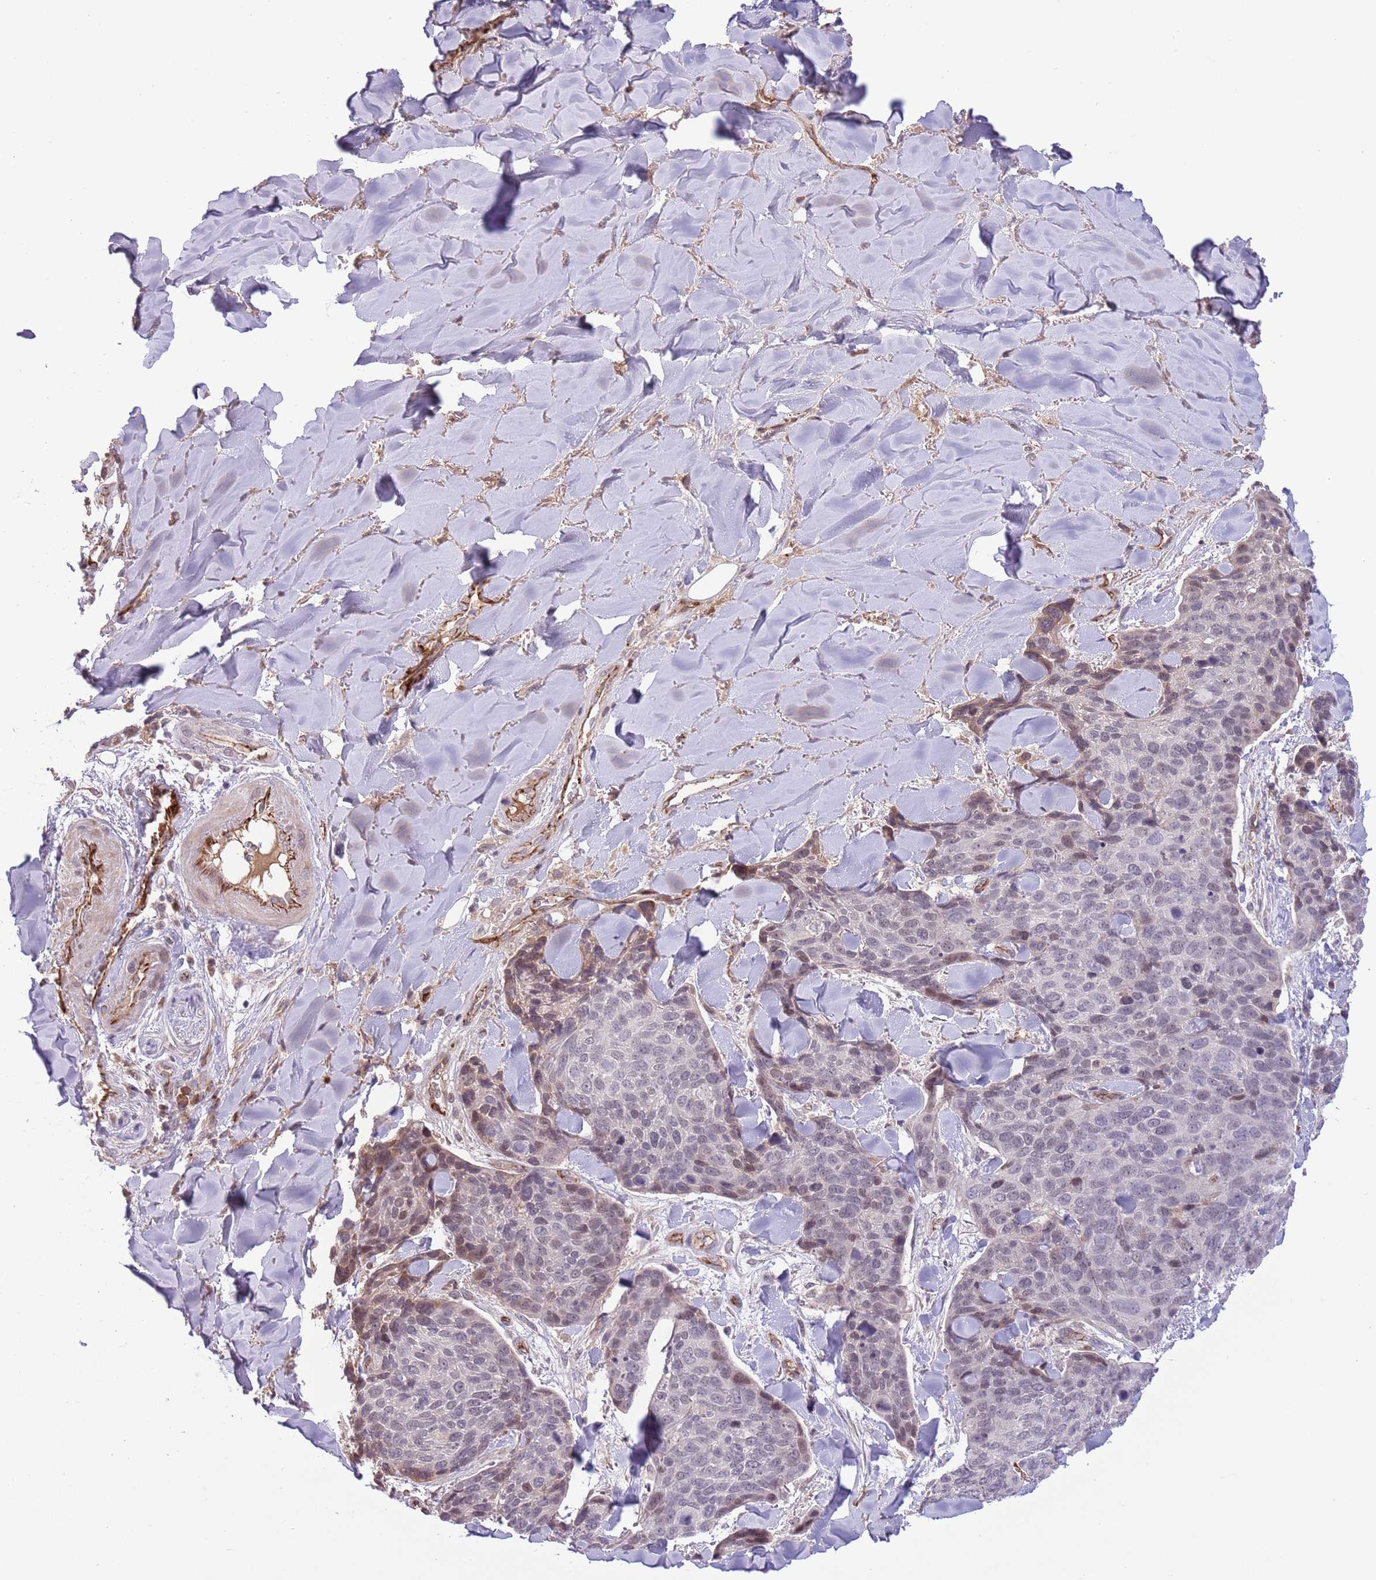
{"staining": {"intensity": "moderate", "quantity": "<25%", "location": "nuclear"}, "tissue": "skin cancer", "cell_type": "Tumor cells", "image_type": "cancer", "snomed": [{"axis": "morphology", "description": "Basal cell carcinoma"}, {"axis": "topography", "description": "Skin"}], "caption": "Immunohistochemistry (IHC) of human basal cell carcinoma (skin) shows low levels of moderate nuclear positivity in approximately <25% of tumor cells. The staining is performed using DAB brown chromogen to label protein expression. The nuclei are counter-stained blue using hematoxylin.", "gene": "DPP10", "patient": {"sex": "female", "age": 74}}